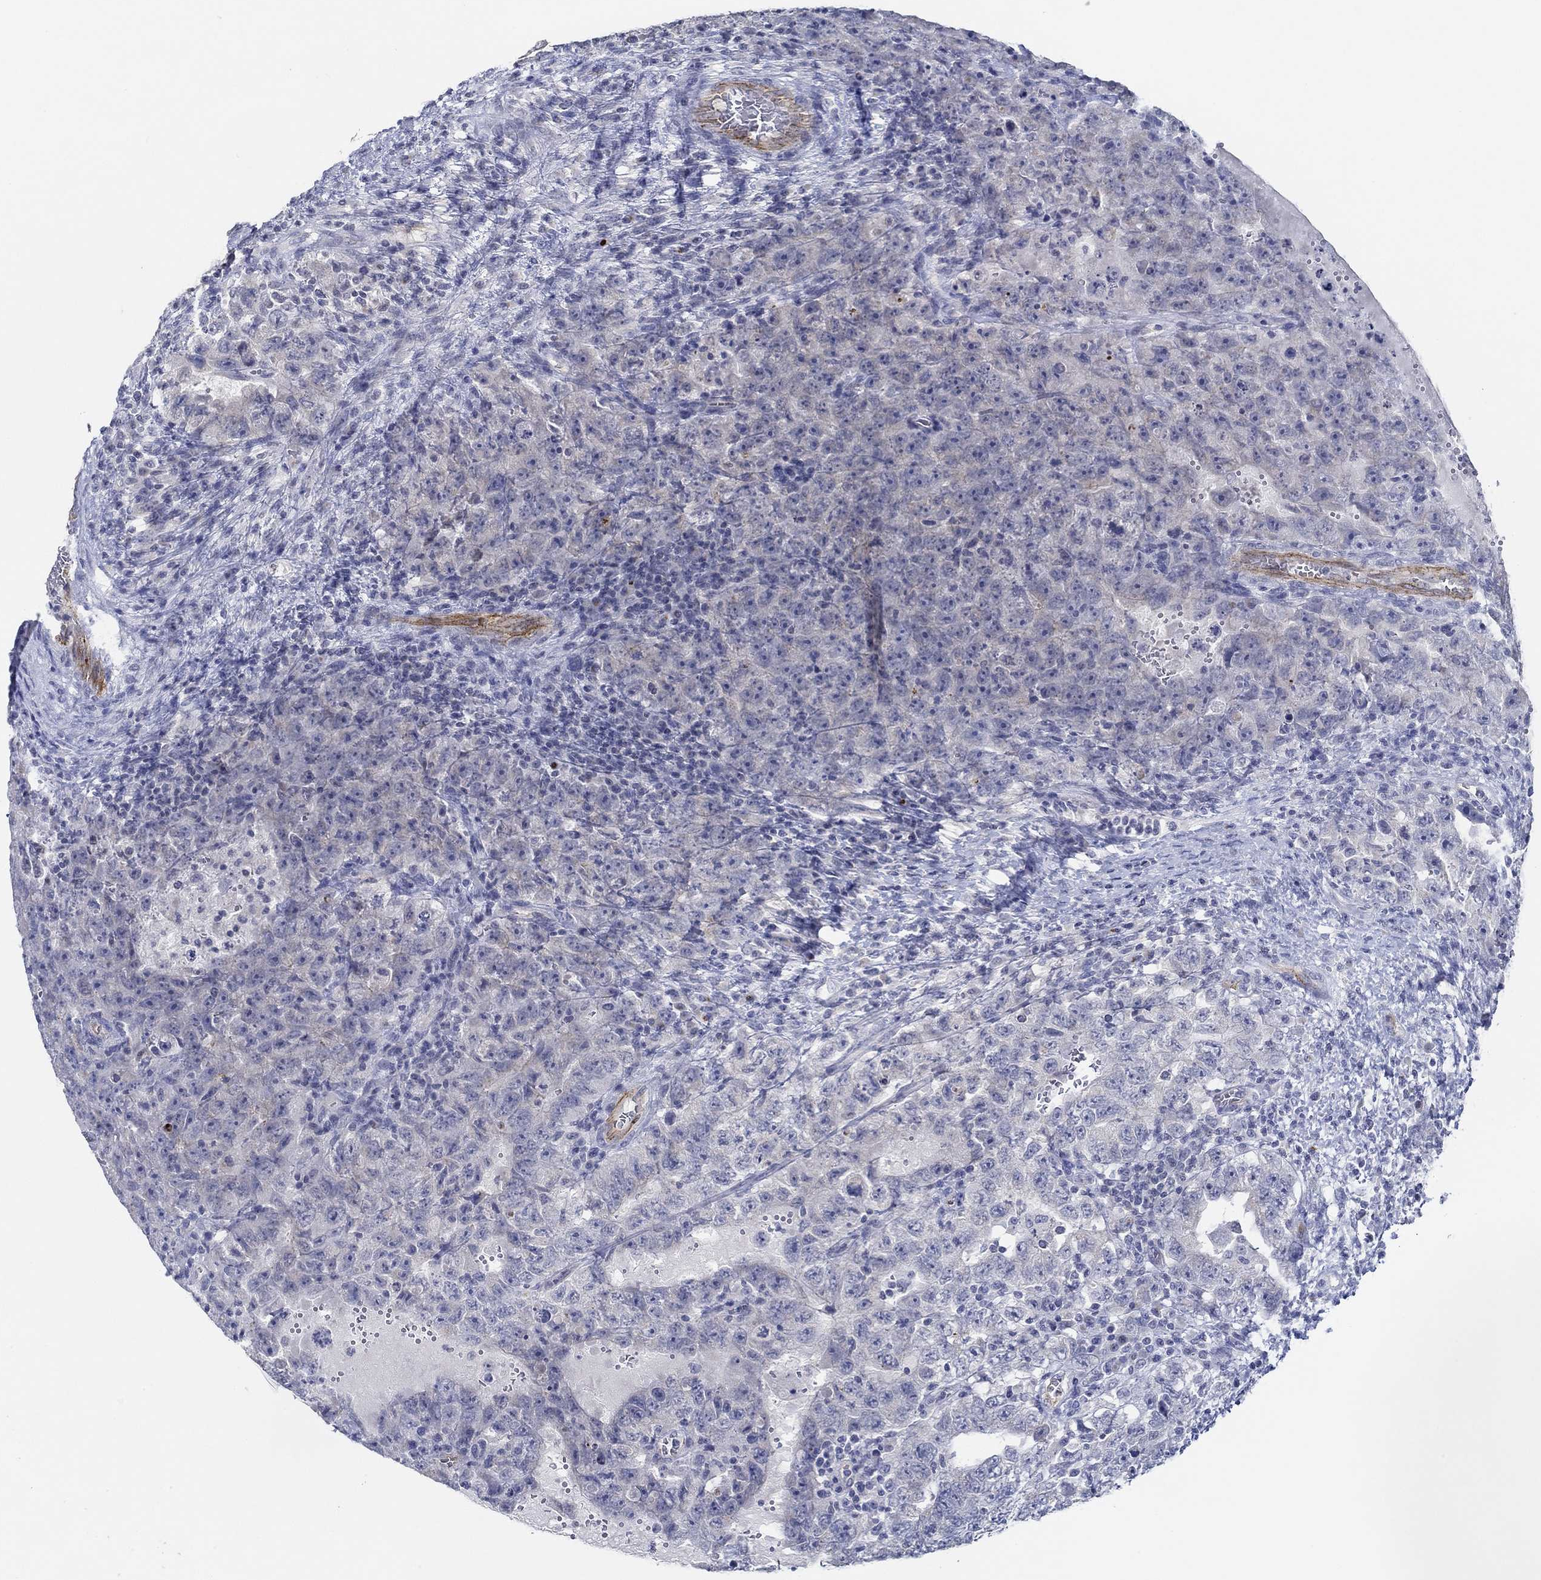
{"staining": {"intensity": "negative", "quantity": "none", "location": "none"}, "tissue": "testis cancer", "cell_type": "Tumor cells", "image_type": "cancer", "snomed": [{"axis": "morphology", "description": "Carcinoma, Embryonal, NOS"}, {"axis": "topography", "description": "Testis"}], "caption": "Immunohistochemistry (IHC) of testis embryonal carcinoma exhibits no expression in tumor cells.", "gene": "GJA5", "patient": {"sex": "male", "age": 26}}